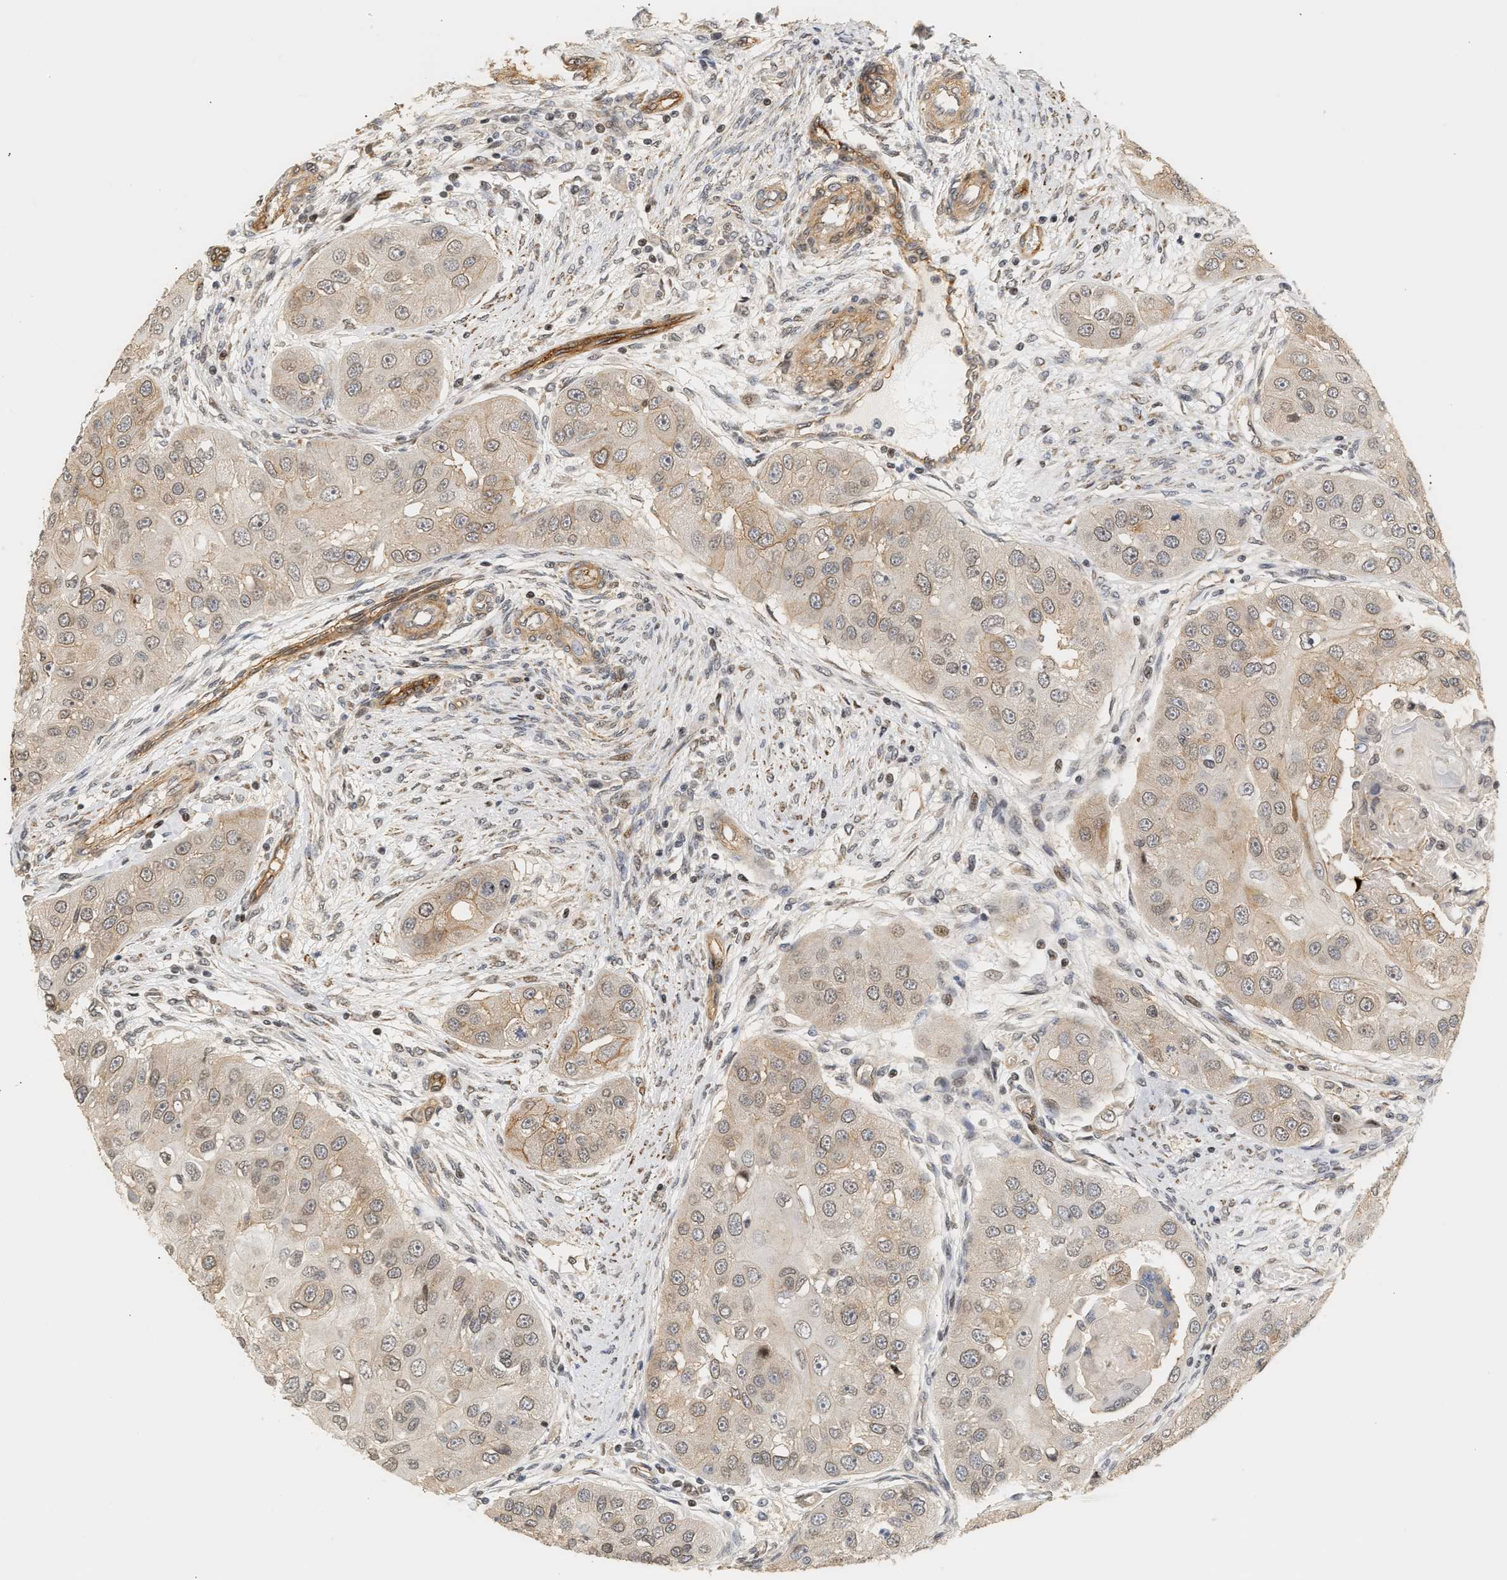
{"staining": {"intensity": "weak", "quantity": "<25%", "location": "cytoplasmic/membranous"}, "tissue": "head and neck cancer", "cell_type": "Tumor cells", "image_type": "cancer", "snomed": [{"axis": "morphology", "description": "Normal tissue, NOS"}, {"axis": "morphology", "description": "Squamous cell carcinoma, NOS"}, {"axis": "topography", "description": "Skeletal muscle"}, {"axis": "topography", "description": "Head-Neck"}], "caption": "The micrograph exhibits no significant positivity in tumor cells of head and neck cancer (squamous cell carcinoma). (IHC, brightfield microscopy, high magnification).", "gene": "PLXND1", "patient": {"sex": "male", "age": 51}}